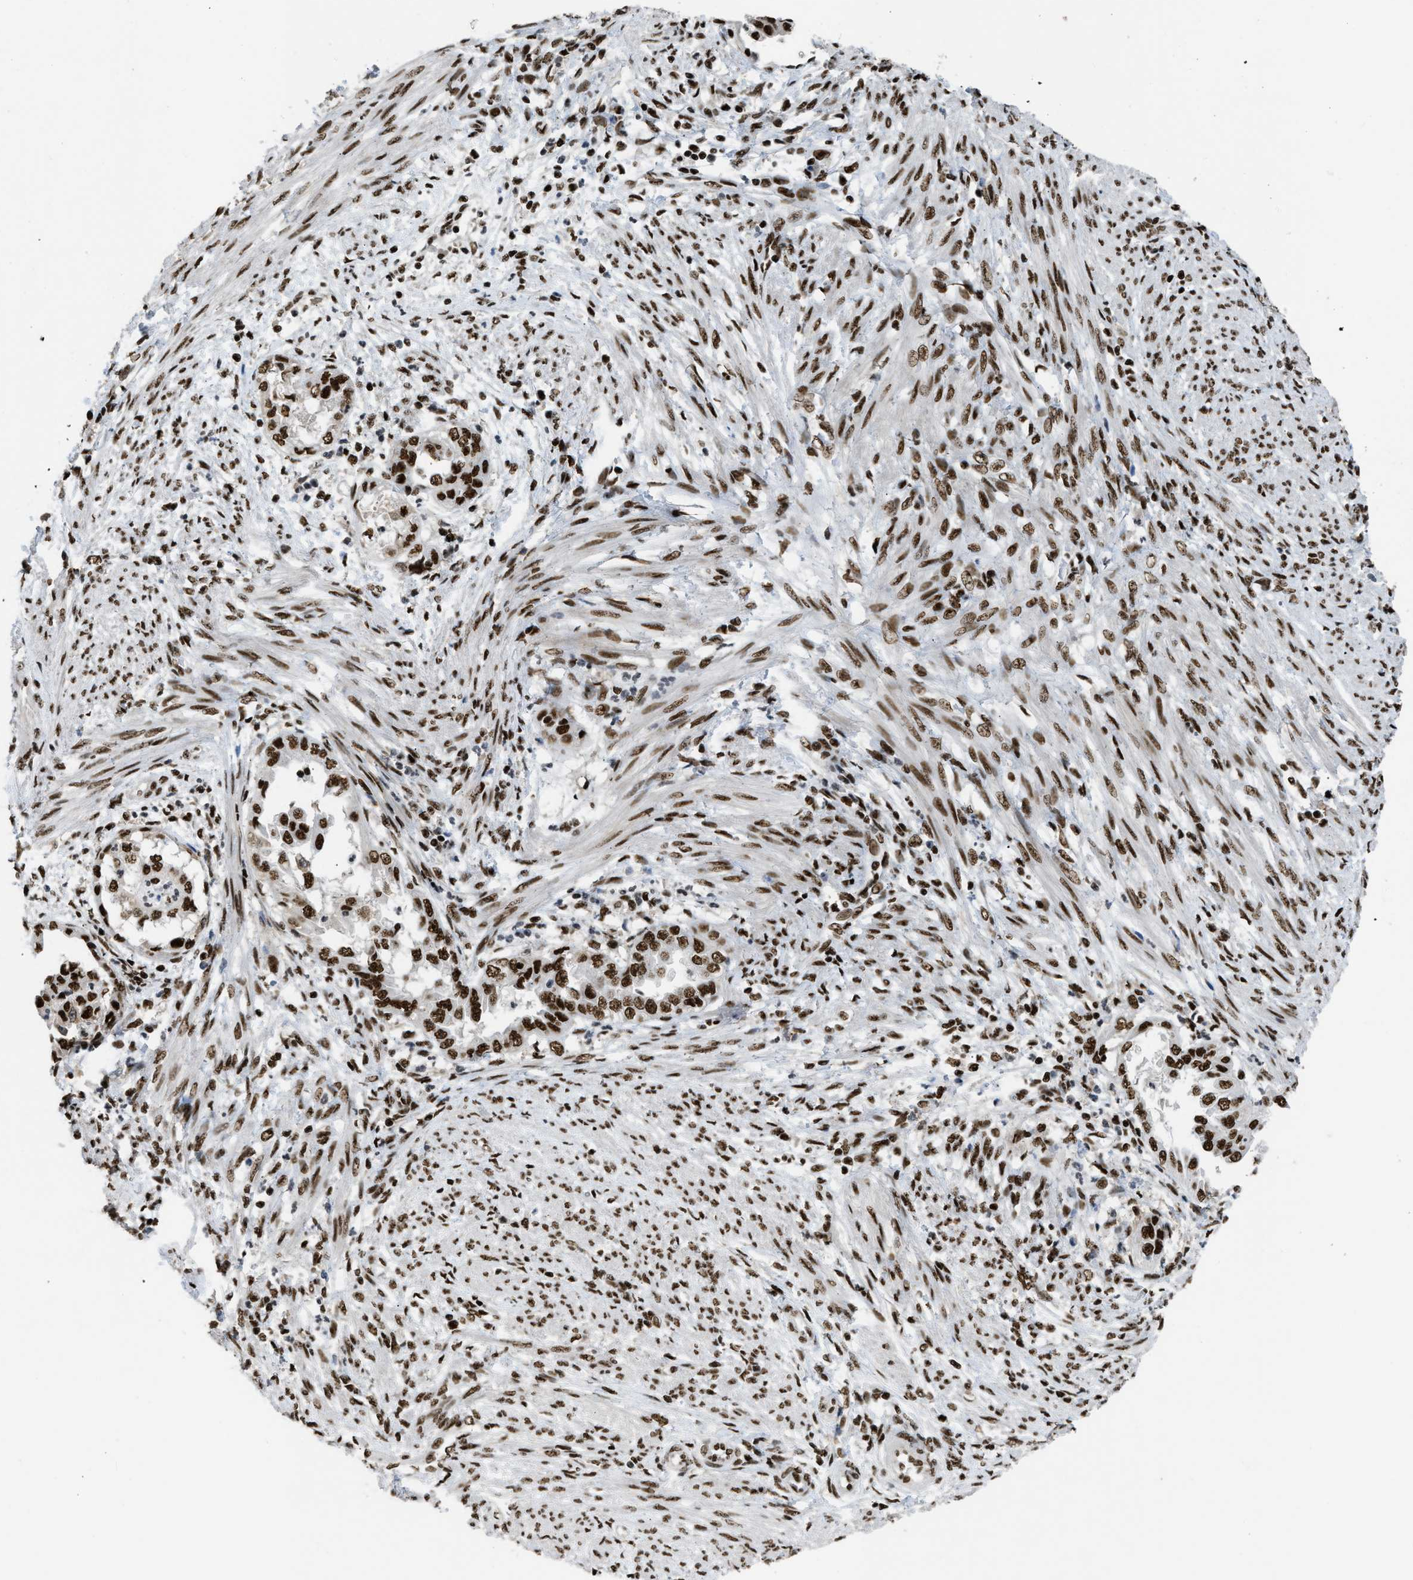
{"staining": {"intensity": "strong", "quantity": ">75%", "location": "nuclear"}, "tissue": "endometrial cancer", "cell_type": "Tumor cells", "image_type": "cancer", "snomed": [{"axis": "morphology", "description": "Adenocarcinoma, NOS"}, {"axis": "topography", "description": "Endometrium"}], "caption": "Strong nuclear expression is identified in about >75% of tumor cells in endometrial cancer.", "gene": "SCAF4", "patient": {"sex": "female", "age": 85}}